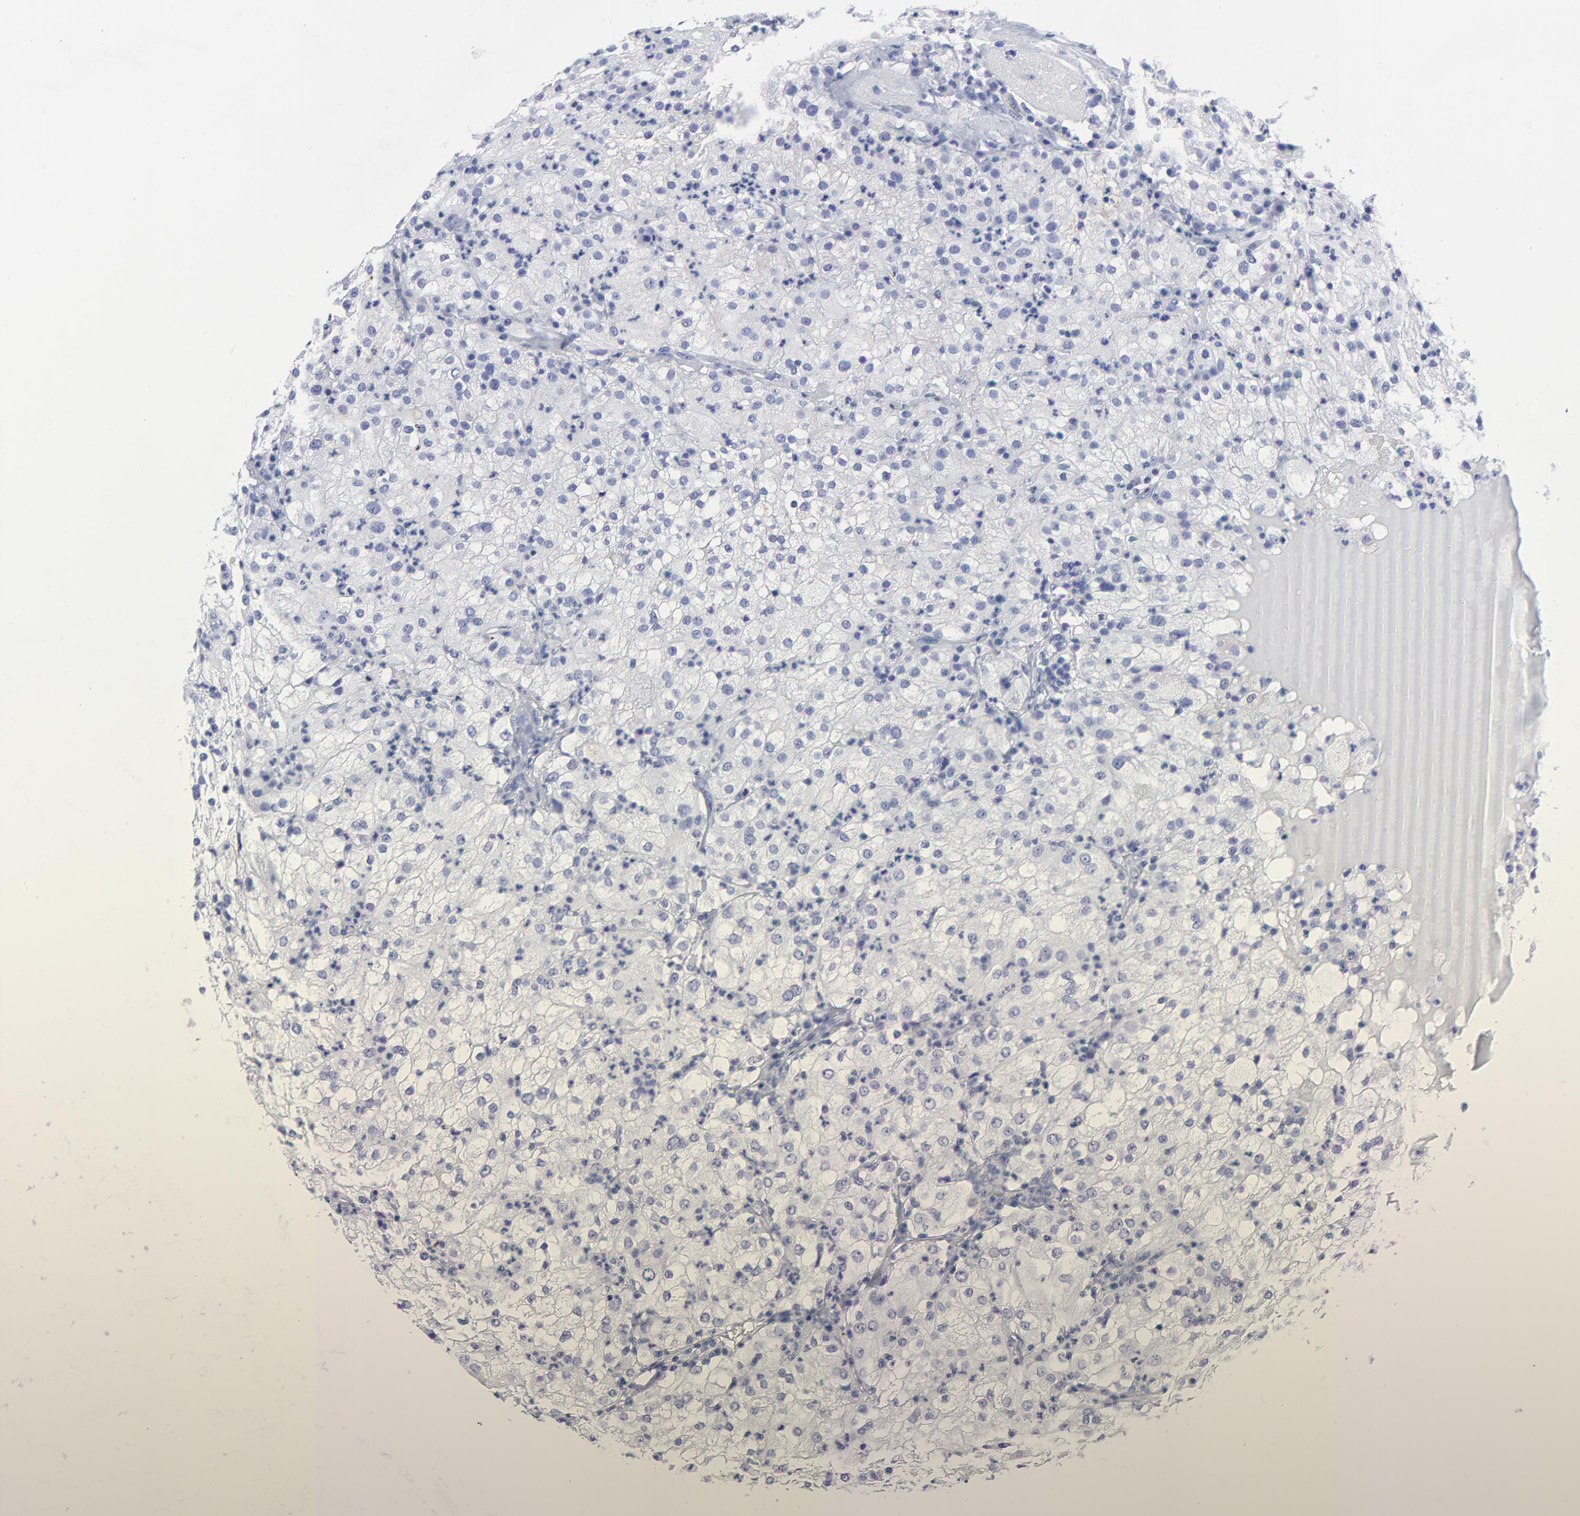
{"staining": {"intensity": "negative", "quantity": "none", "location": "none"}, "tissue": "renal cancer", "cell_type": "Tumor cells", "image_type": "cancer", "snomed": [{"axis": "morphology", "description": "Adenocarcinoma, NOS"}, {"axis": "topography", "description": "Kidney"}], "caption": "Immunohistochemistry (IHC) of adenocarcinoma (renal) displays no positivity in tumor cells.", "gene": "CNTN3", "patient": {"sex": "male", "age": 59}}